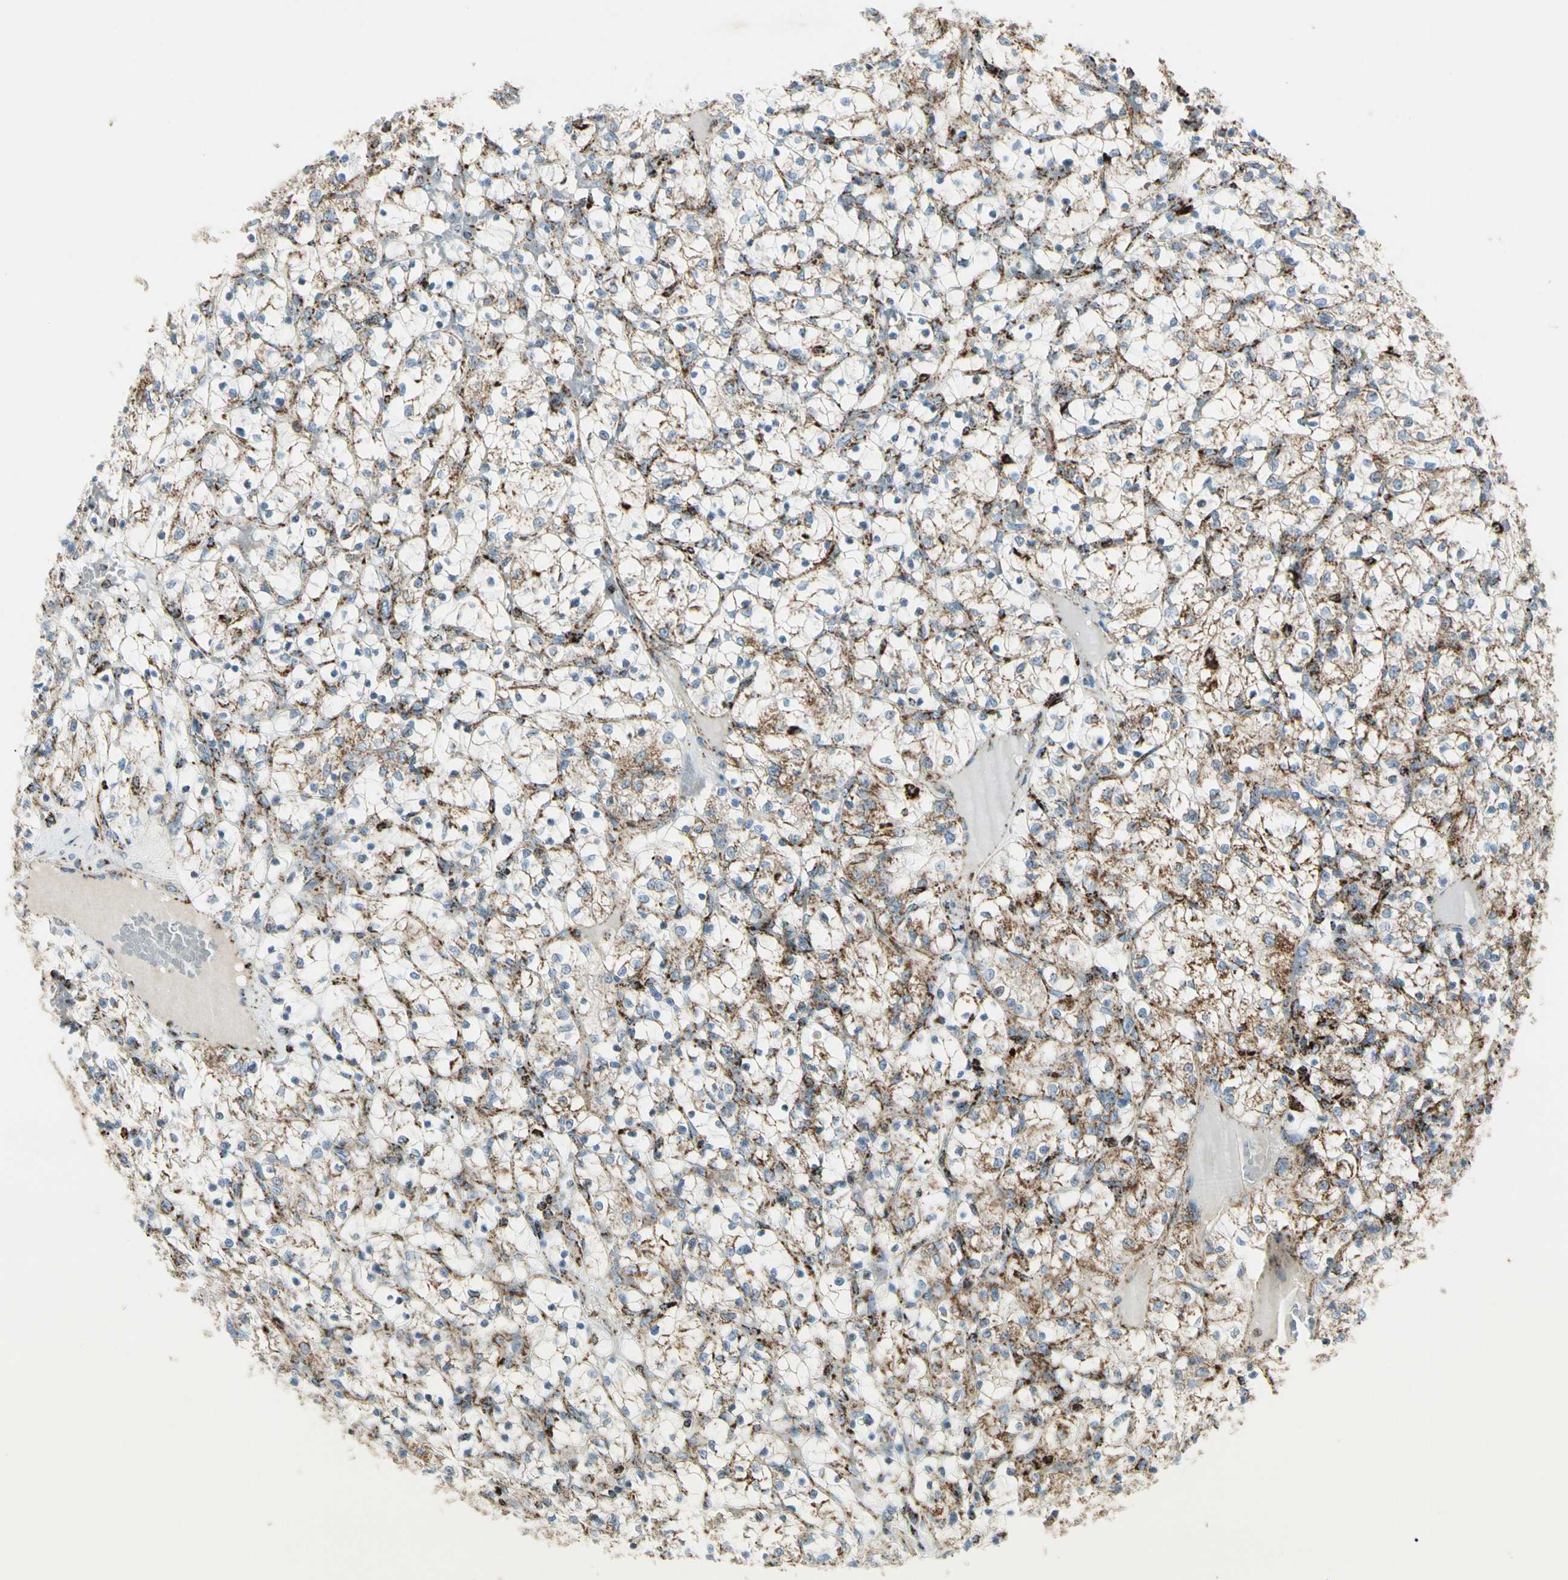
{"staining": {"intensity": "moderate", "quantity": "<25%", "location": "cytoplasmic/membranous"}, "tissue": "renal cancer", "cell_type": "Tumor cells", "image_type": "cancer", "snomed": [{"axis": "morphology", "description": "Adenocarcinoma, NOS"}, {"axis": "topography", "description": "Kidney"}], "caption": "Brown immunohistochemical staining in renal cancer displays moderate cytoplasmic/membranous expression in approximately <25% of tumor cells. (IHC, brightfield microscopy, high magnification).", "gene": "ME2", "patient": {"sex": "female", "age": 69}}